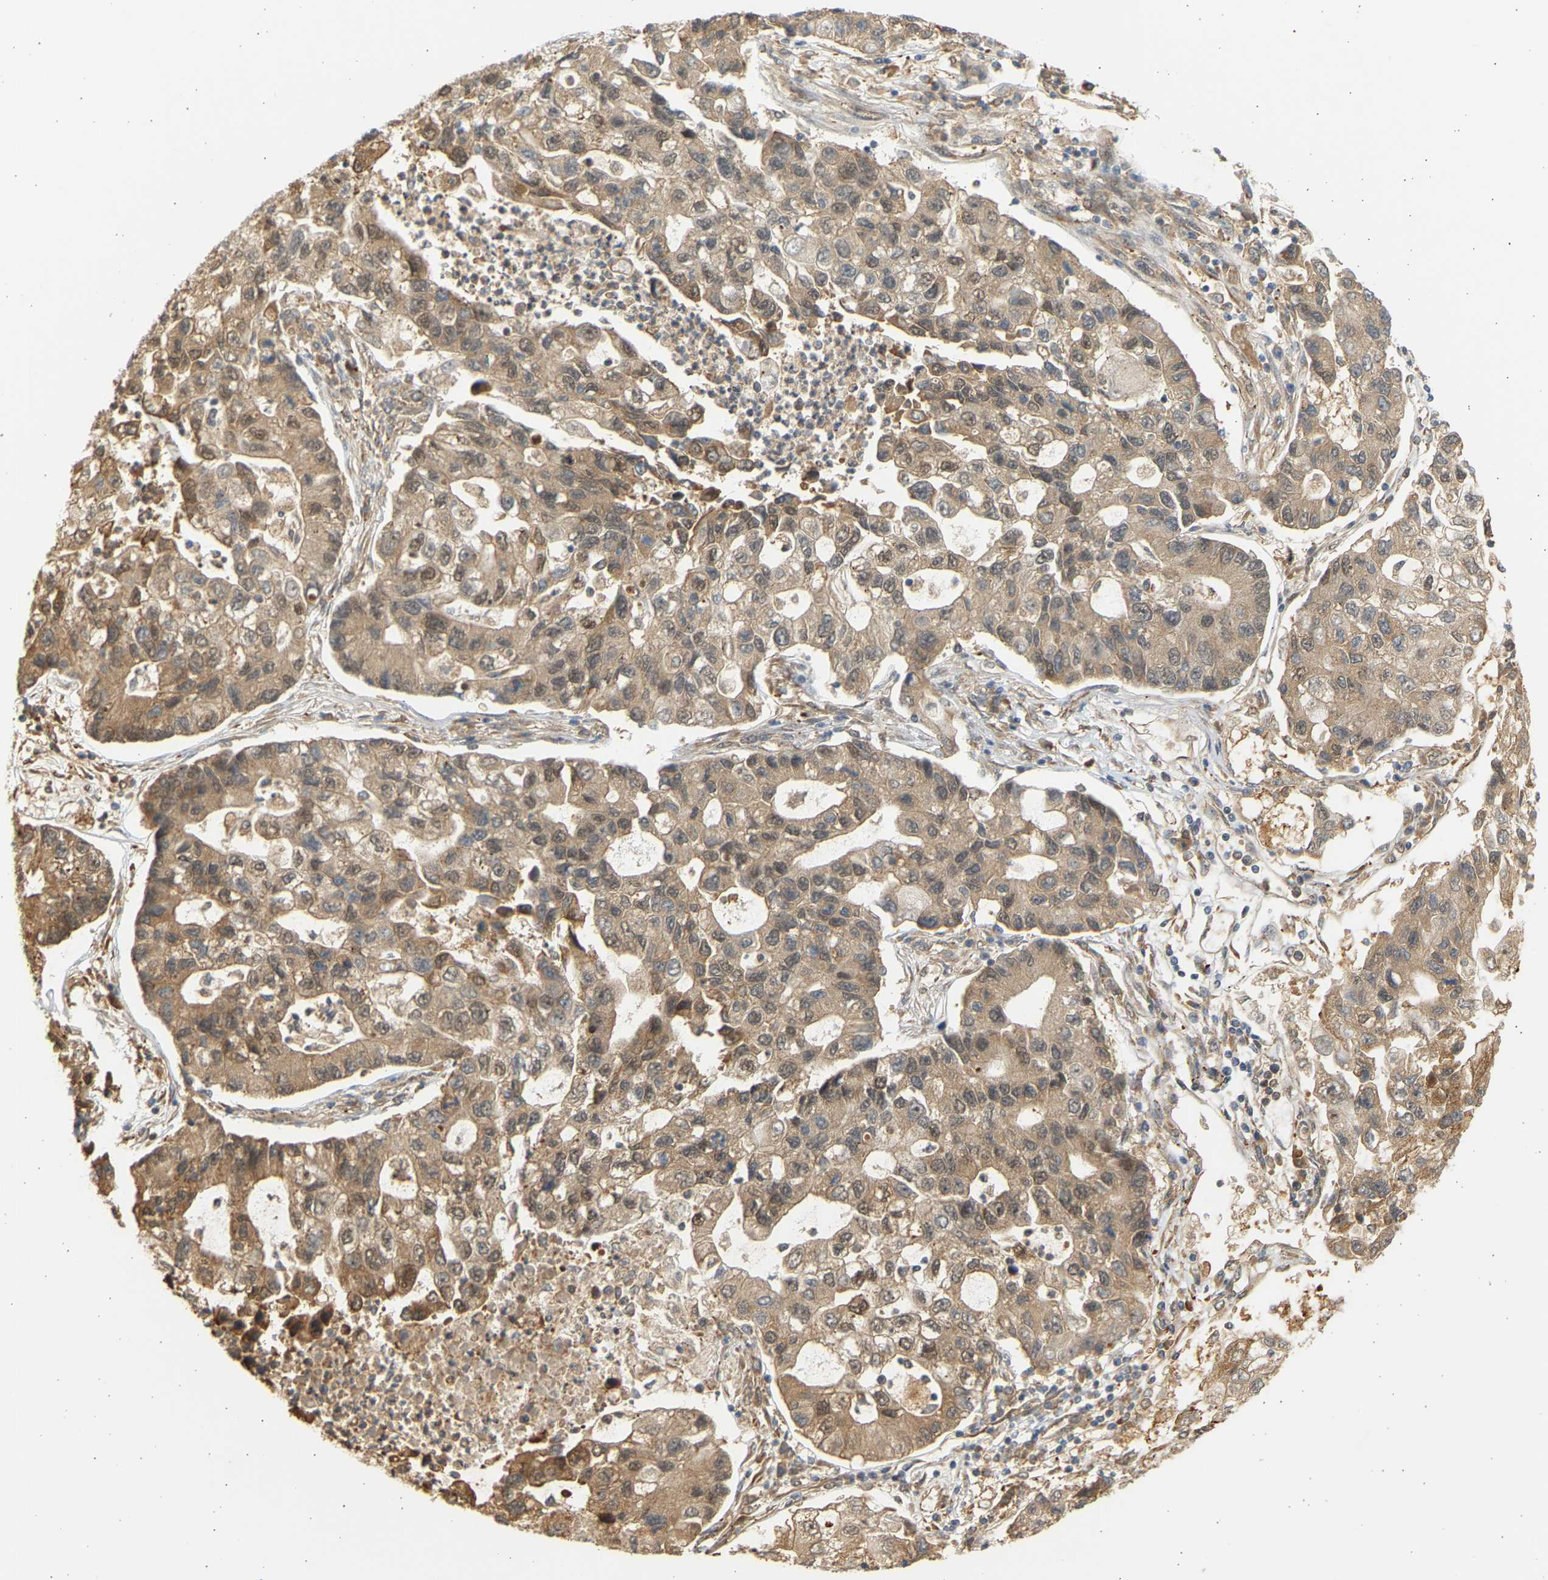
{"staining": {"intensity": "moderate", "quantity": ">75%", "location": "cytoplasmic/membranous,nuclear"}, "tissue": "lung cancer", "cell_type": "Tumor cells", "image_type": "cancer", "snomed": [{"axis": "morphology", "description": "Adenocarcinoma, NOS"}, {"axis": "topography", "description": "Lung"}], "caption": "A high-resolution histopathology image shows immunohistochemistry (IHC) staining of lung cancer (adenocarcinoma), which exhibits moderate cytoplasmic/membranous and nuclear staining in approximately >75% of tumor cells. (brown staining indicates protein expression, while blue staining denotes nuclei).", "gene": "B4GALT6", "patient": {"sex": "female", "age": 51}}